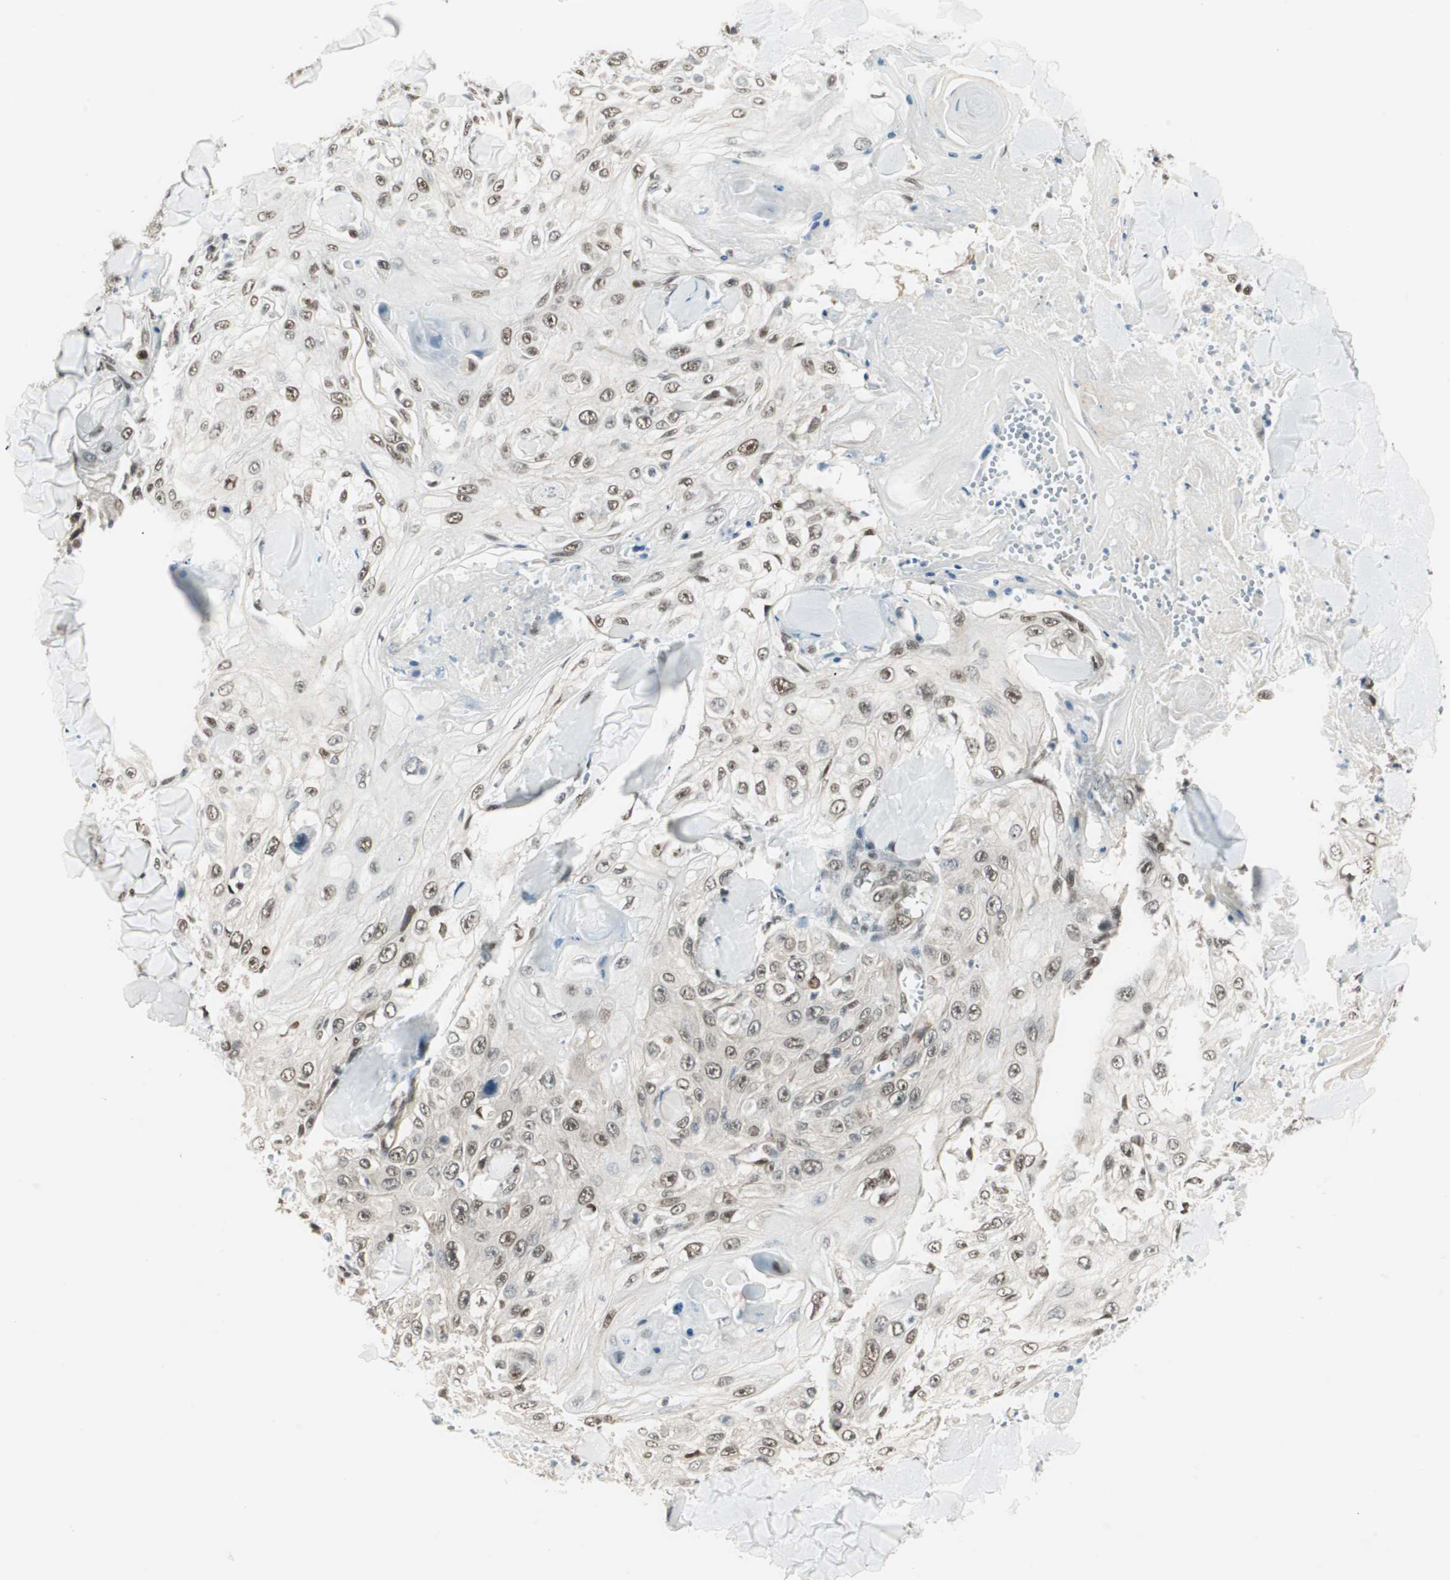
{"staining": {"intensity": "moderate", "quantity": ">75%", "location": "nuclear"}, "tissue": "skin cancer", "cell_type": "Tumor cells", "image_type": "cancer", "snomed": [{"axis": "morphology", "description": "Squamous cell carcinoma, NOS"}, {"axis": "topography", "description": "Skin"}], "caption": "Moderate nuclear positivity for a protein is seen in approximately >75% of tumor cells of skin squamous cell carcinoma using IHC.", "gene": "ZBTB17", "patient": {"sex": "male", "age": 86}}